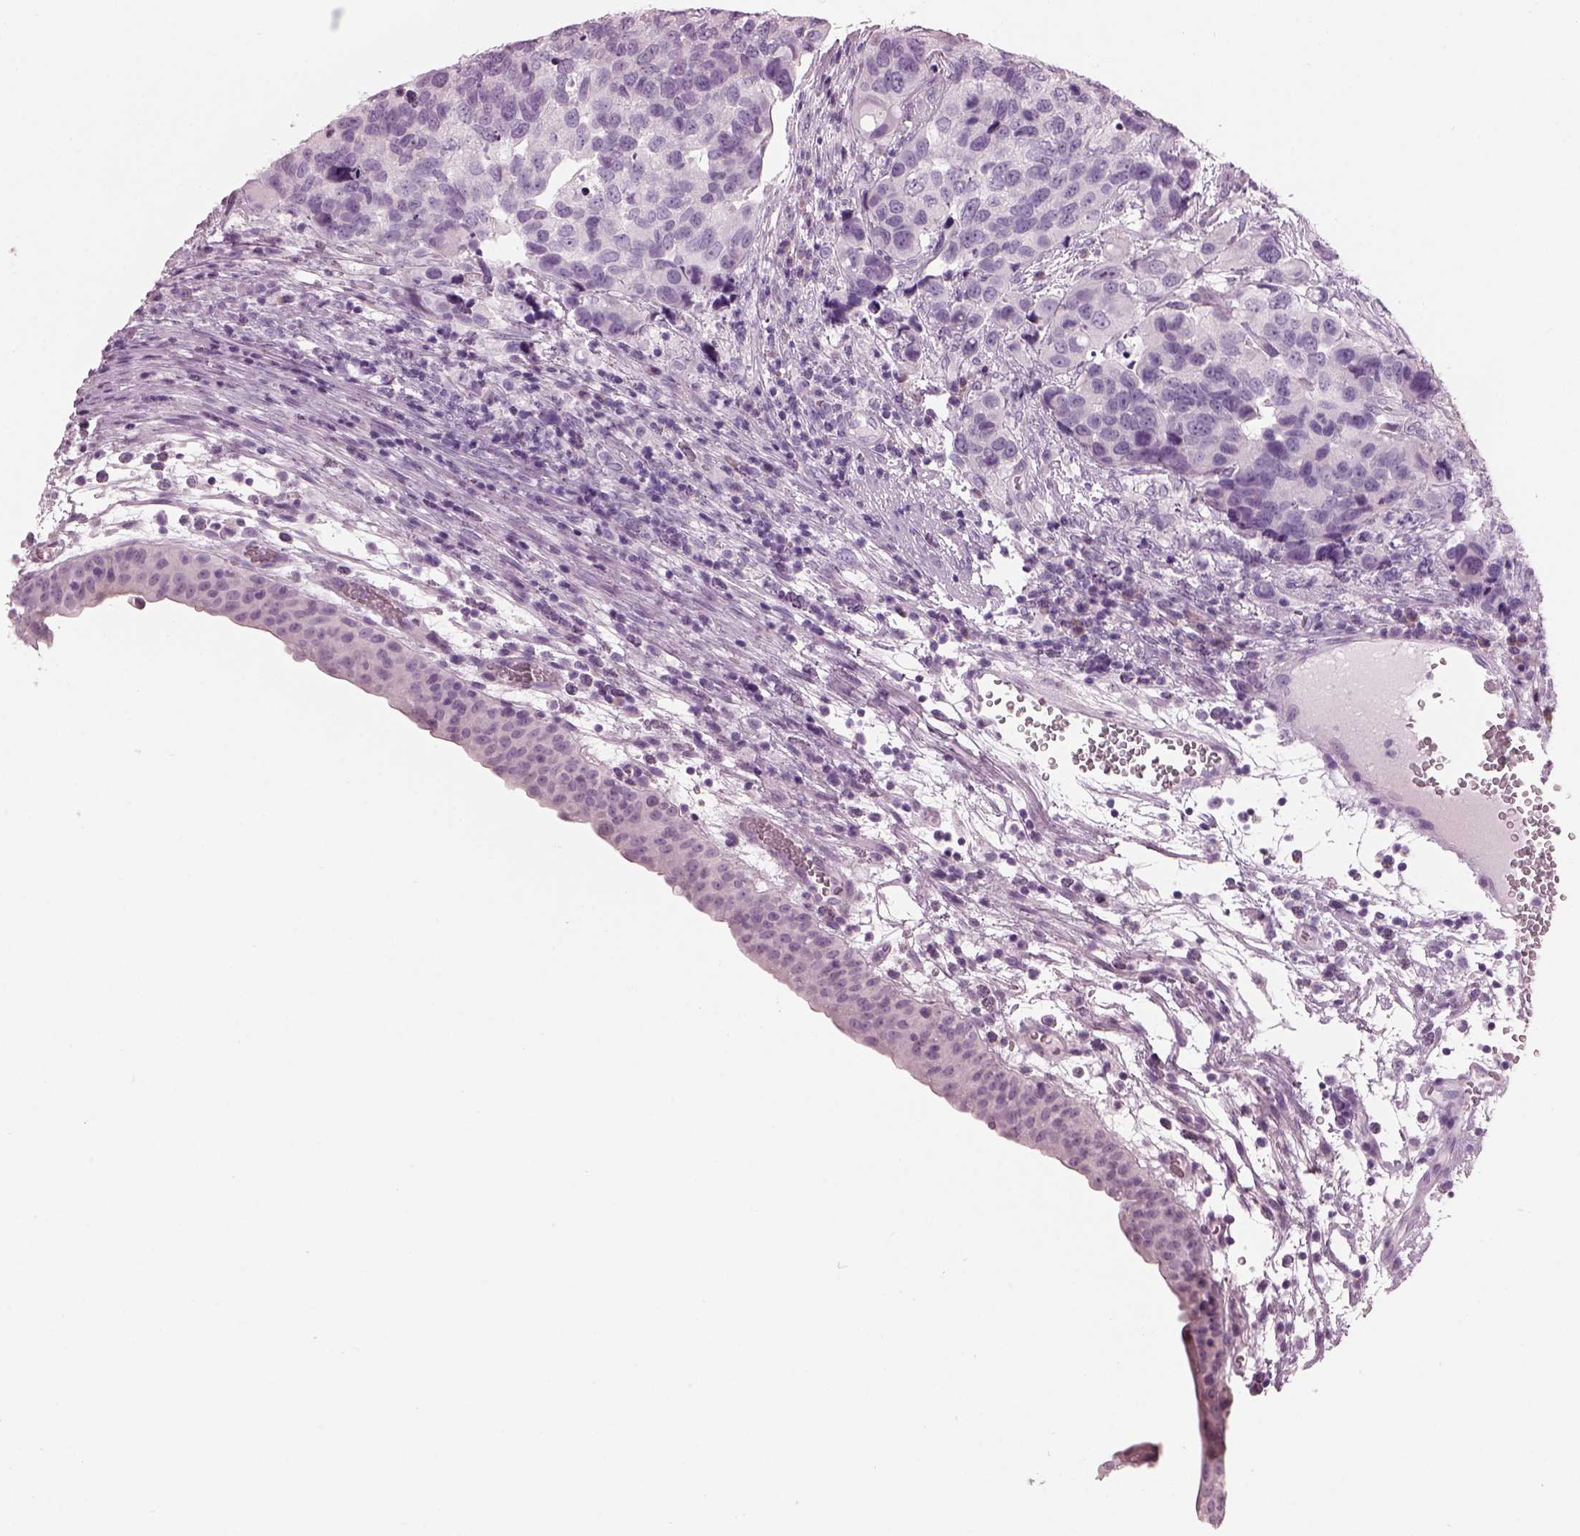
{"staining": {"intensity": "negative", "quantity": "none", "location": "none"}, "tissue": "urothelial cancer", "cell_type": "Tumor cells", "image_type": "cancer", "snomed": [{"axis": "morphology", "description": "Urothelial carcinoma, High grade"}, {"axis": "topography", "description": "Urinary bladder"}], "caption": "Immunohistochemical staining of urothelial cancer shows no significant expression in tumor cells.", "gene": "HYDIN", "patient": {"sex": "male", "age": 60}}